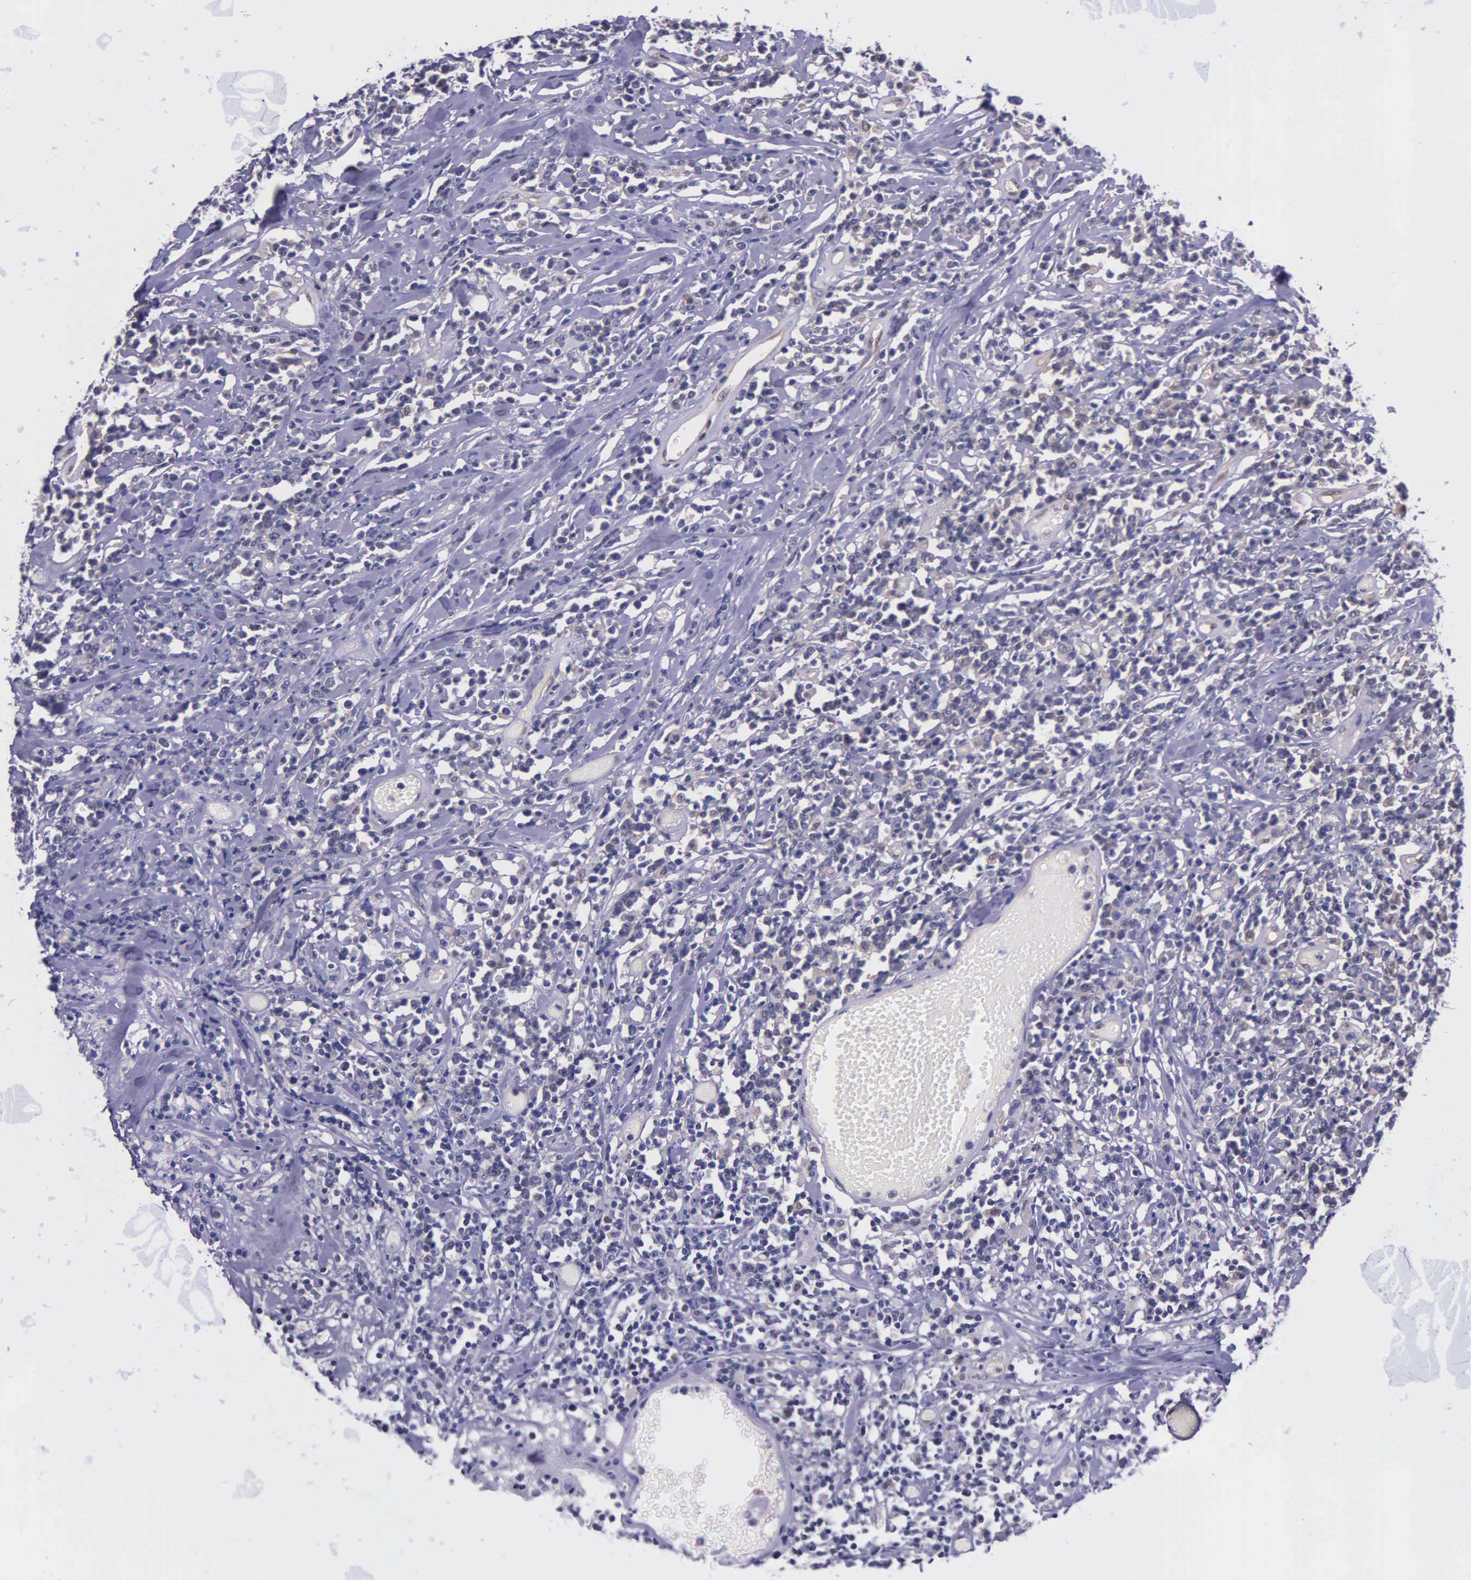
{"staining": {"intensity": "weak", "quantity": "25%-75%", "location": "cytoplasmic/membranous"}, "tissue": "lymphoma", "cell_type": "Tumor cells", "image_type": "cancer", "snomed": [{"axis": "morphology", "description": "Malignant lymphoma, non-Hodgkin's type, High grade"}, {"axis": "topography", "description": "Colon"}], "caption": "The immunohistochemical stain shows weak cytoplasmic/membranous expression in tumor cells of lymphoma tissue.", "gene": "GMPR2", "patient": {"sex": "male", "age": 82}}